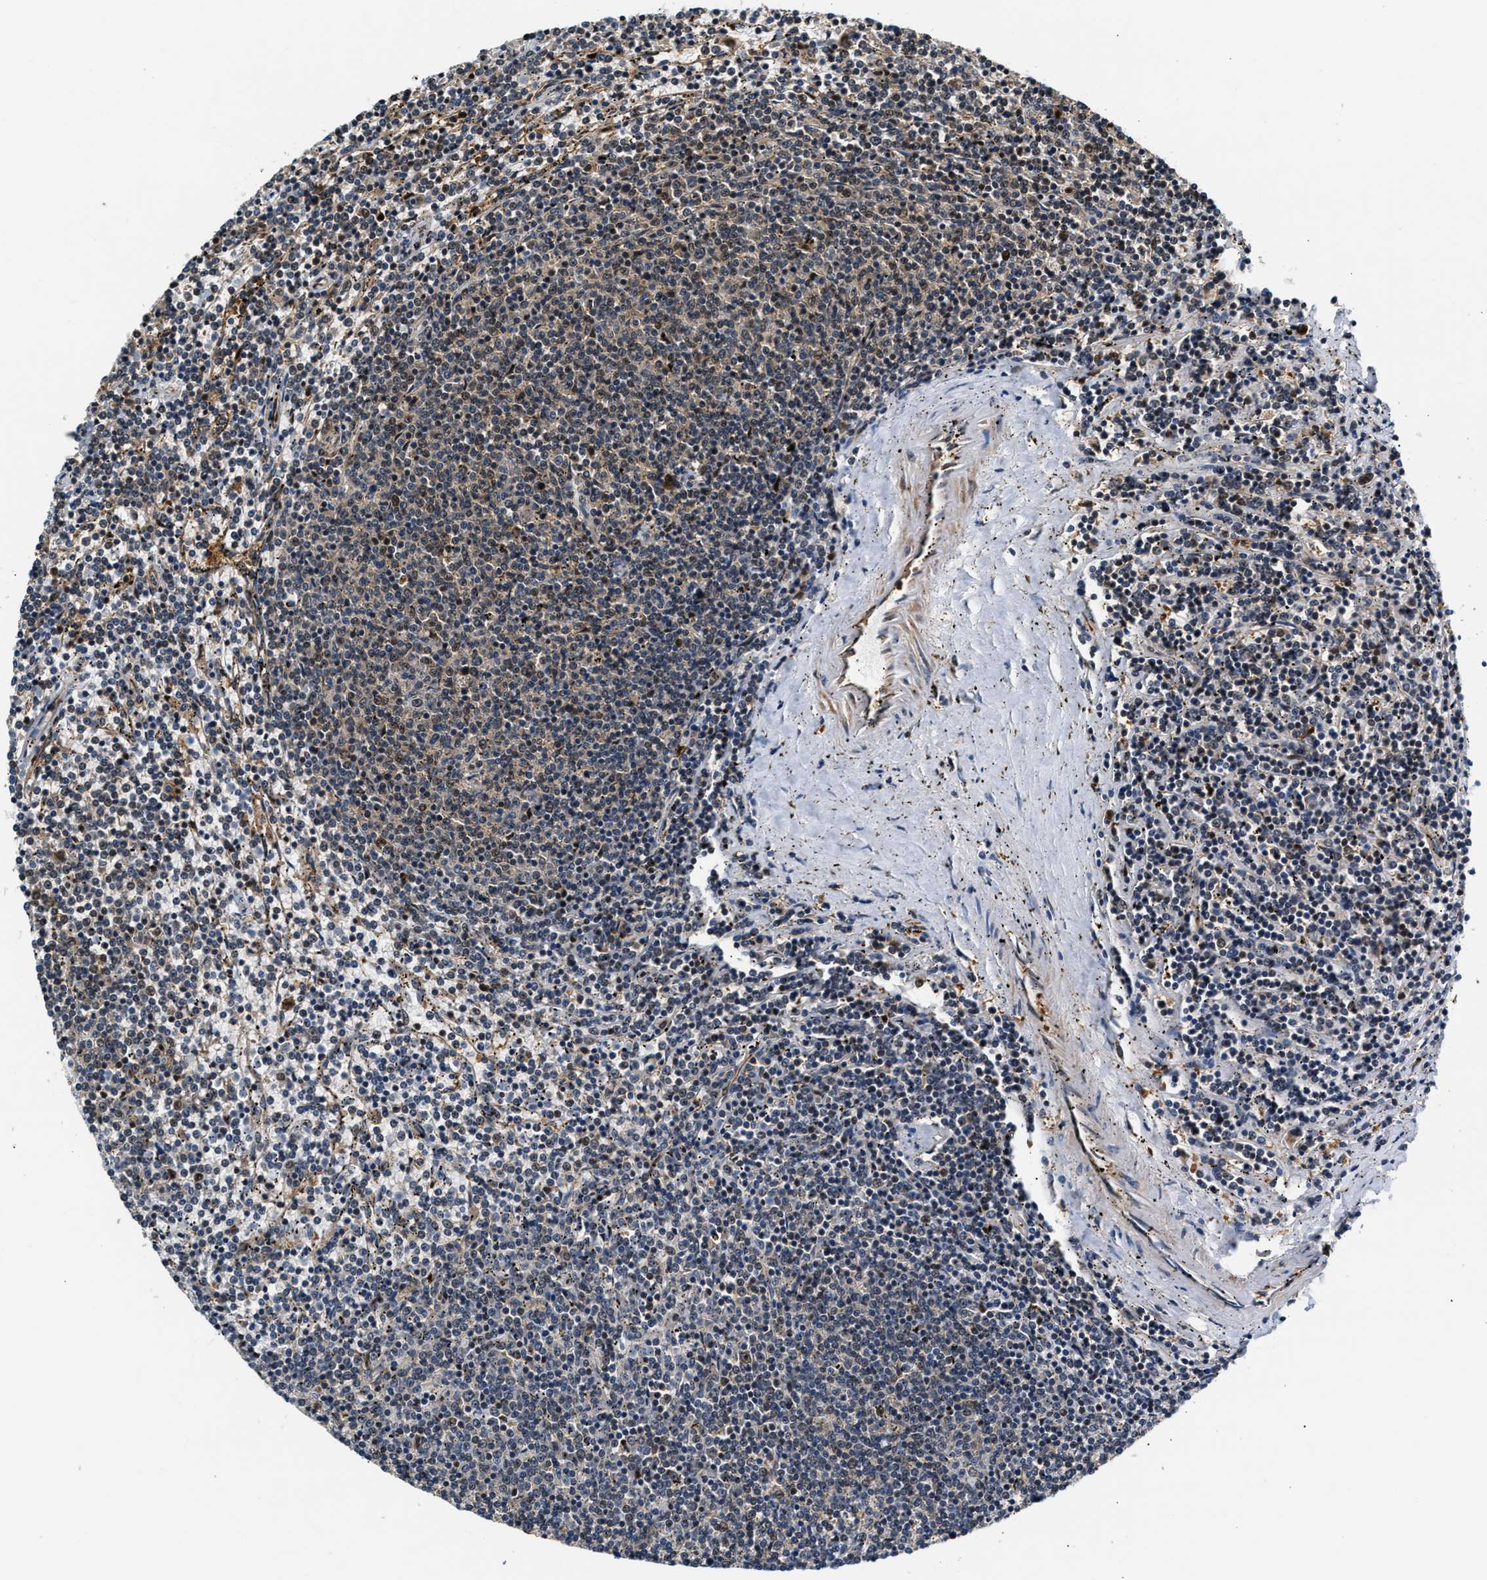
{"staining": {"intensity": "negative", "quantity": "none", "location": "none"}, "tissue": "lymphoma", "cell_type": "Tumor cells", "image_type": "cancer", "snomed": [{"axis": "morphology", "description": "Malignant lymphoma, non-Hodgkin's type, Low grade"}, {"axis": "topography", "description": "Spleen"}], "caption": "DAB immunohistochemical staining of malignant lymphoma, non-Hodgkin's type (low-grade) exhibits no significant staining in tumor cells.", "gene": "TUT7", "patient": {"sex": "female", "age": 50}}